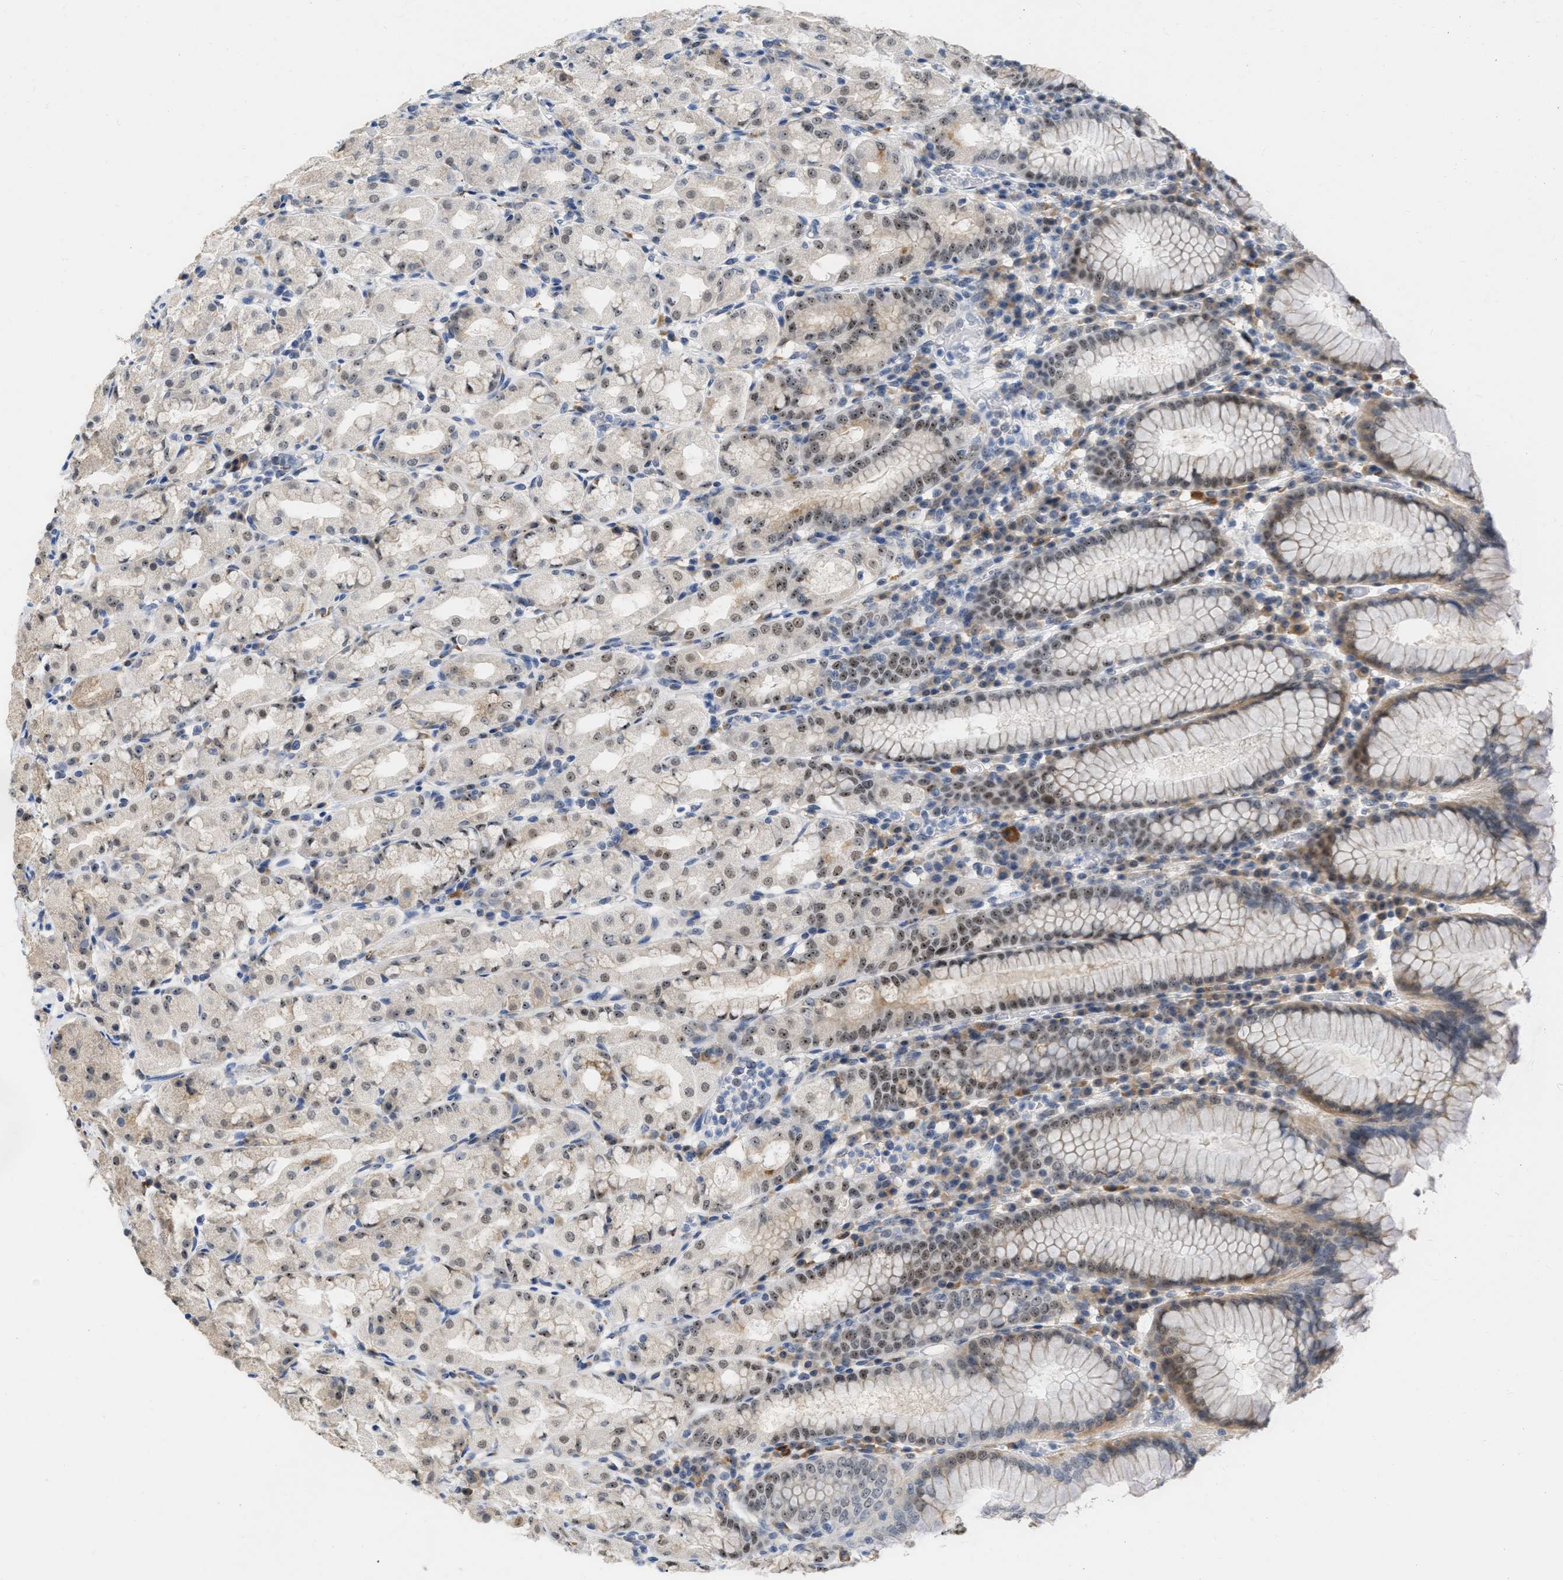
{"staining": {"intensity": "moderate", "quantity": "25%-75%", "location": "nuclear"}, "tissue": "stomach", "cell_type": "Glandular cells", "image_type": "normal", "snomed": [{"axis": "morphology", "description": "Normal tissue, NOS"}, {"axis": "topography", "description": "Stomach"}, {"axis": "topography", "description": "Stomach, lower"}], "caption": "A photomicrograph of stomach stained for a protein demonstrates moderate nuclear brown staining in glandular cells.", "gene": "ELAC2", "patient": {"sex": "female", "age": 56}}